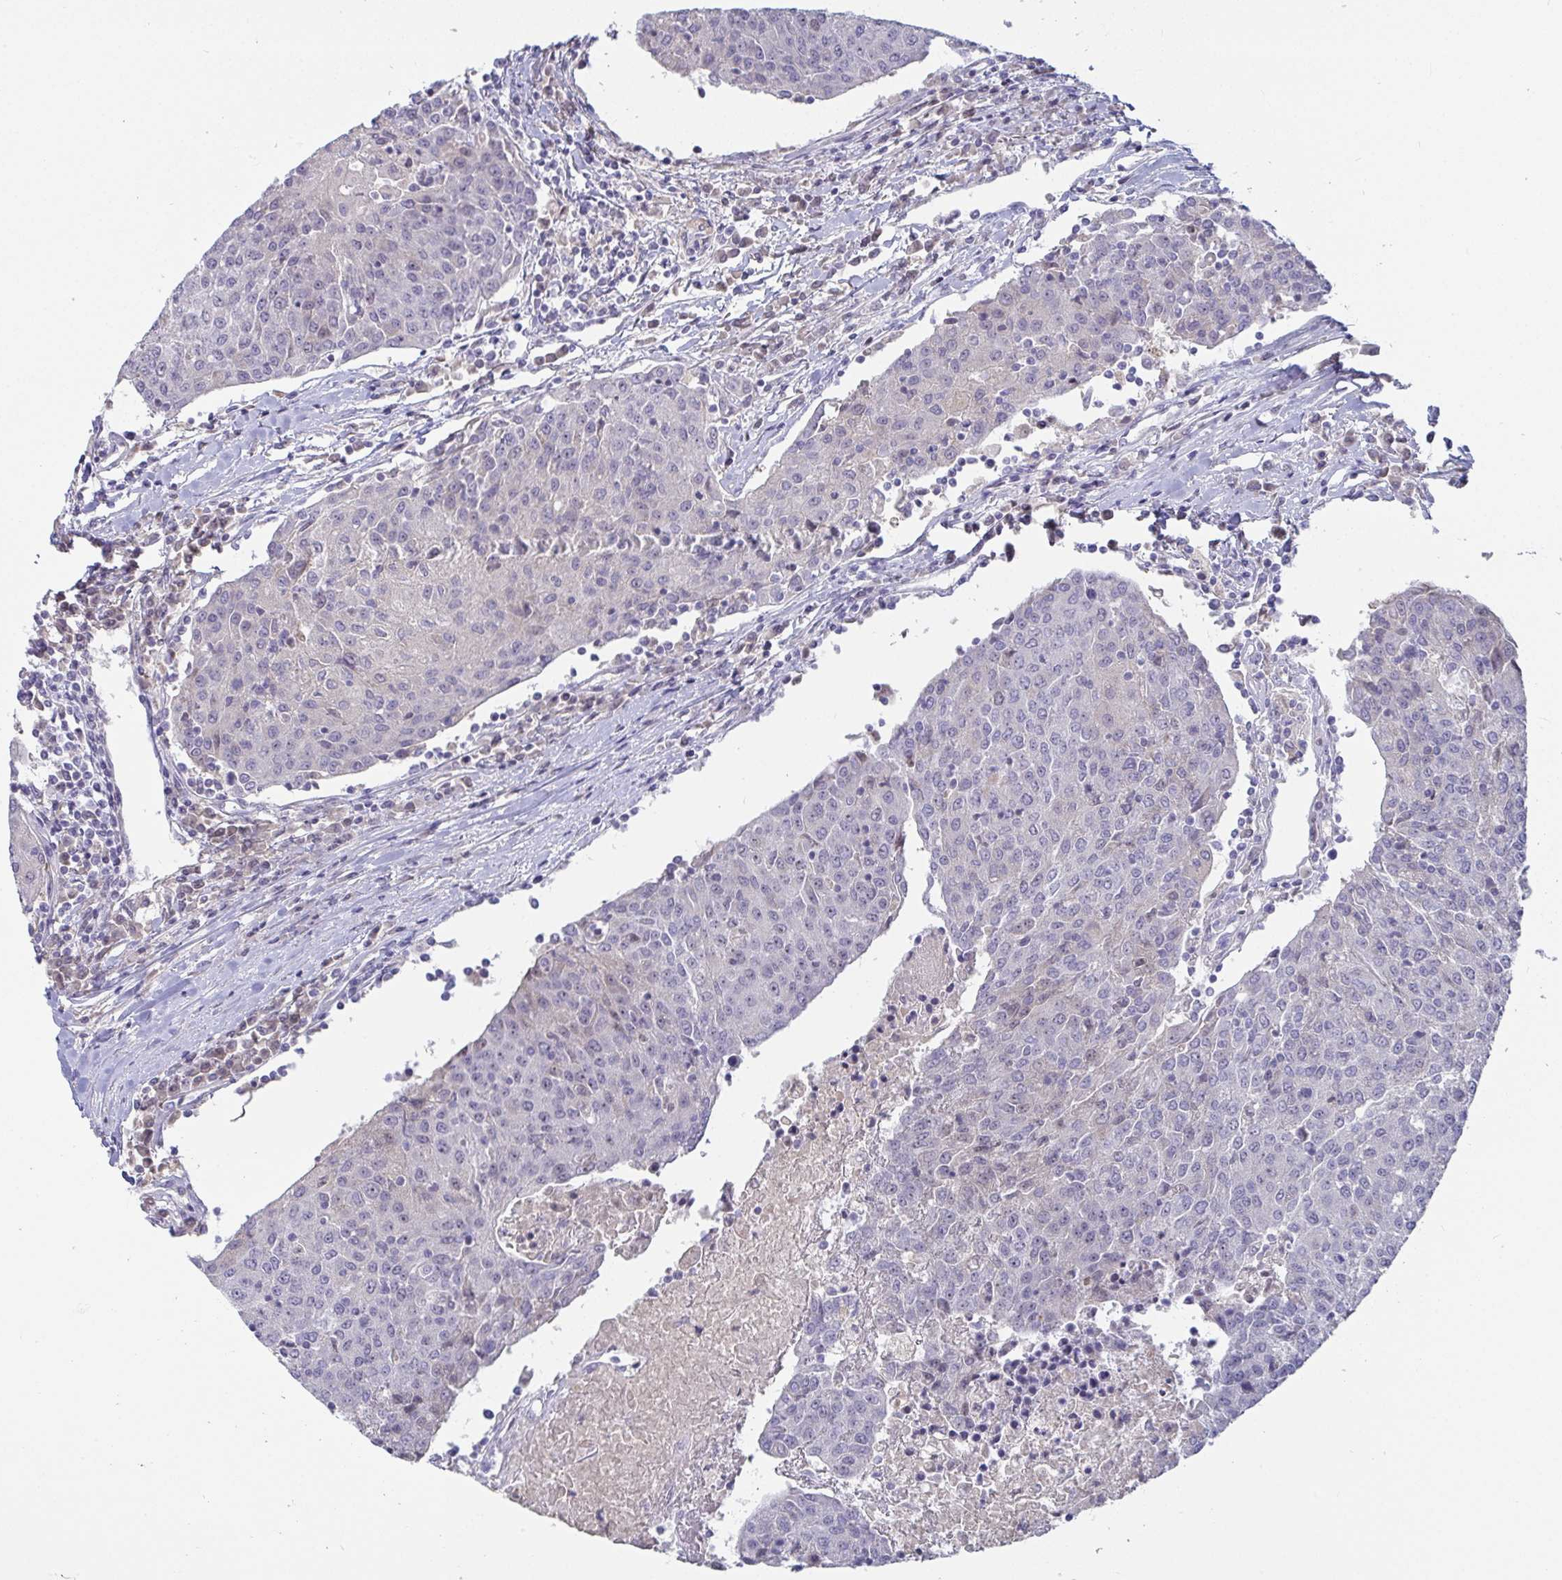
{"staining": {"intensity": "weak", "quantity": "<25%", "location": "nuclear"}, "tissue": "urothelial cancer", "cell_type": "Tumor cells", "image_type": "cancer", "snomed": [{"axis": "morphology", "description": "Urothelial carcinoma, High grade"}, {"axis": "topography", "description": "Urinary bladder"}], "caption": "Immunohistochemical staining of human urothelial carcinoma (high-grade) shows no significant positivity in tumor cells.", "gene": "MYC", "patient": {"sex": "female", "age": 85}}